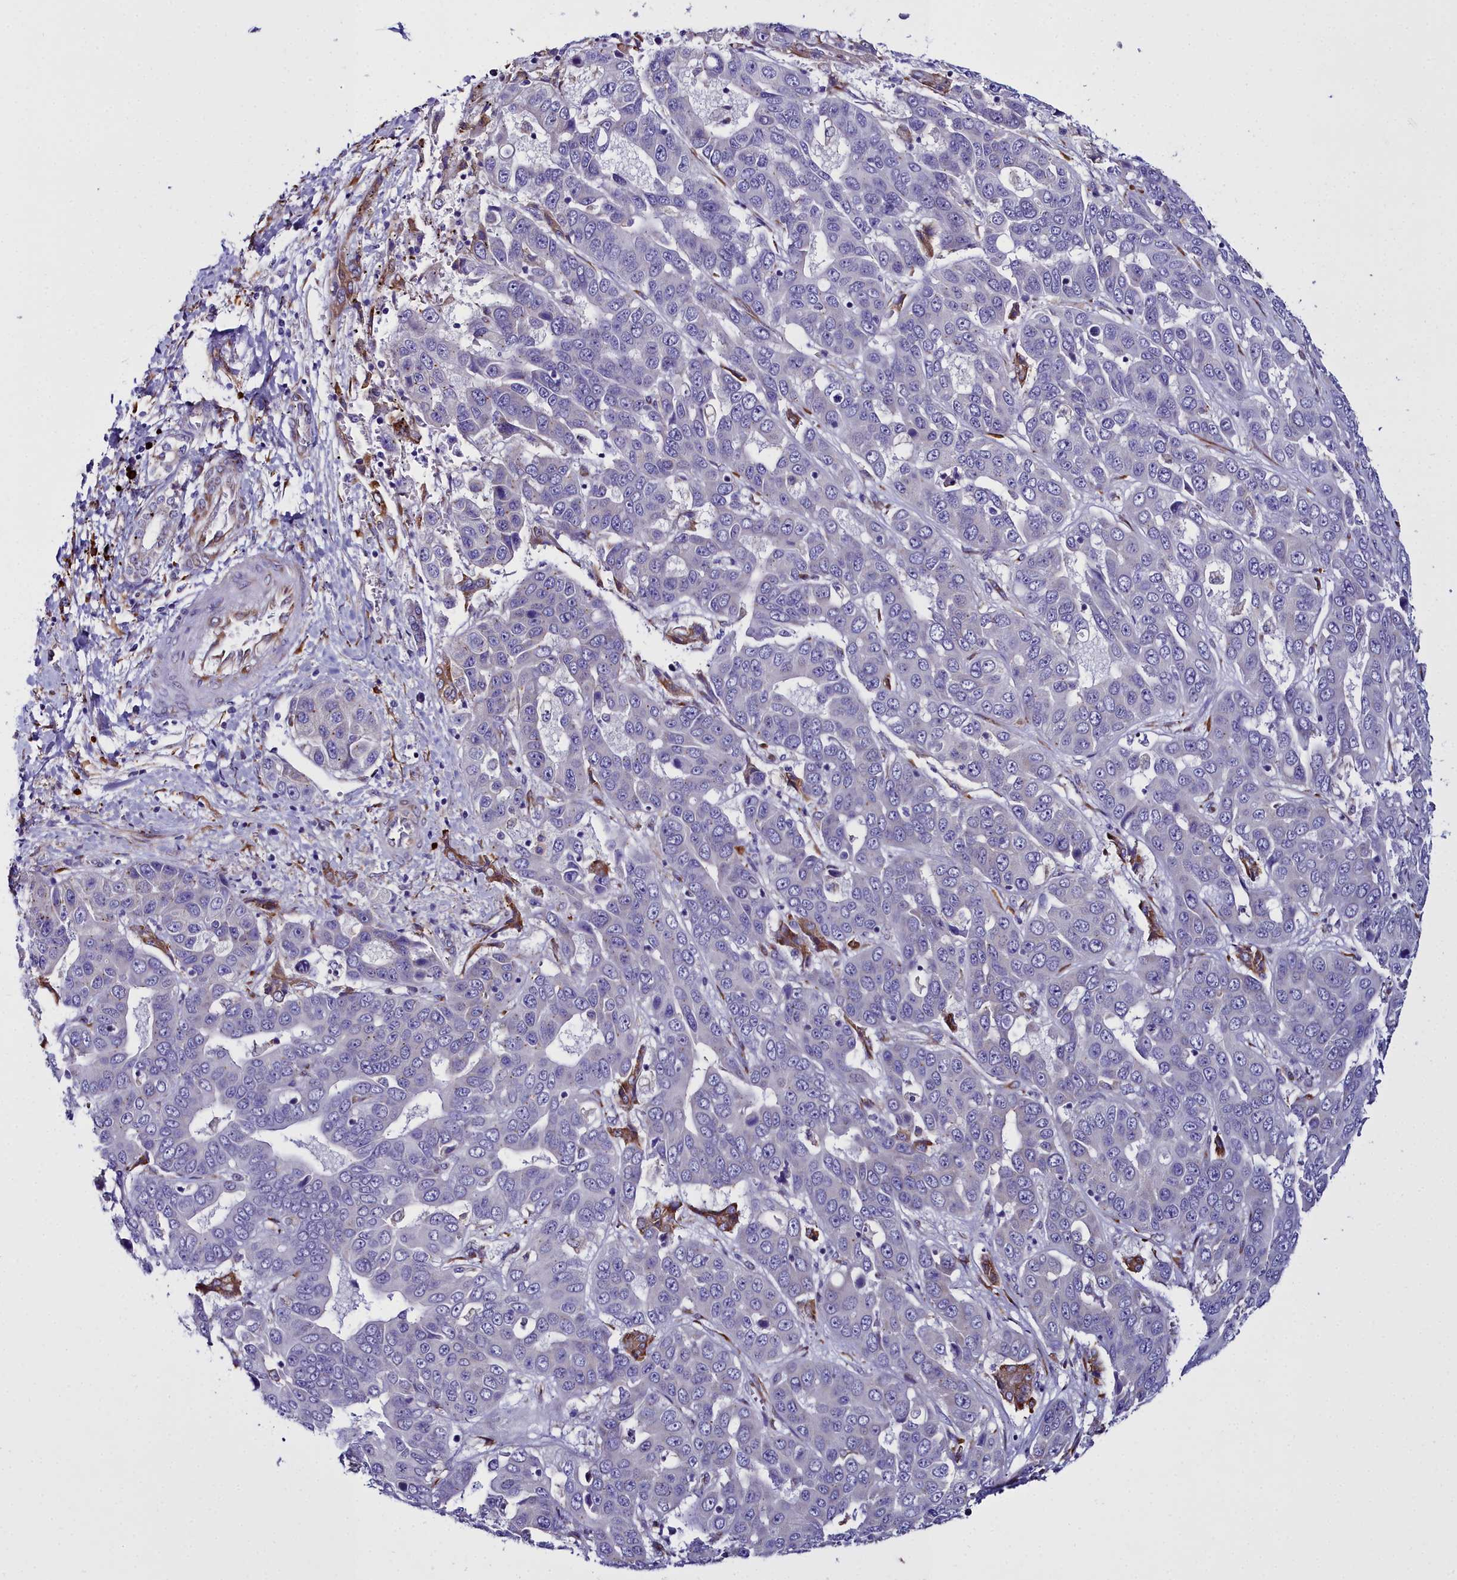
{"staining": {"intensity": "negative", "quantity": "none", "location": "none"}, "tissue": "liver cancer", "cell_type": "Tumor cells", "image_type": "cancer", "snomed": [{"axis": "morphology", "description": "Cholangiocarcinoma"}, {"axis": "topography", "description": "Liver"}], "caption": "High magnification brightfield microscopy of cholangiocarcinoma (liver) stained with DAB (brown) and counterstained with hematoxylin (blue): tumor cells show no significant staining.", "gene": "TXNDC5", "patient": {"sex": "female", "age": 52}}